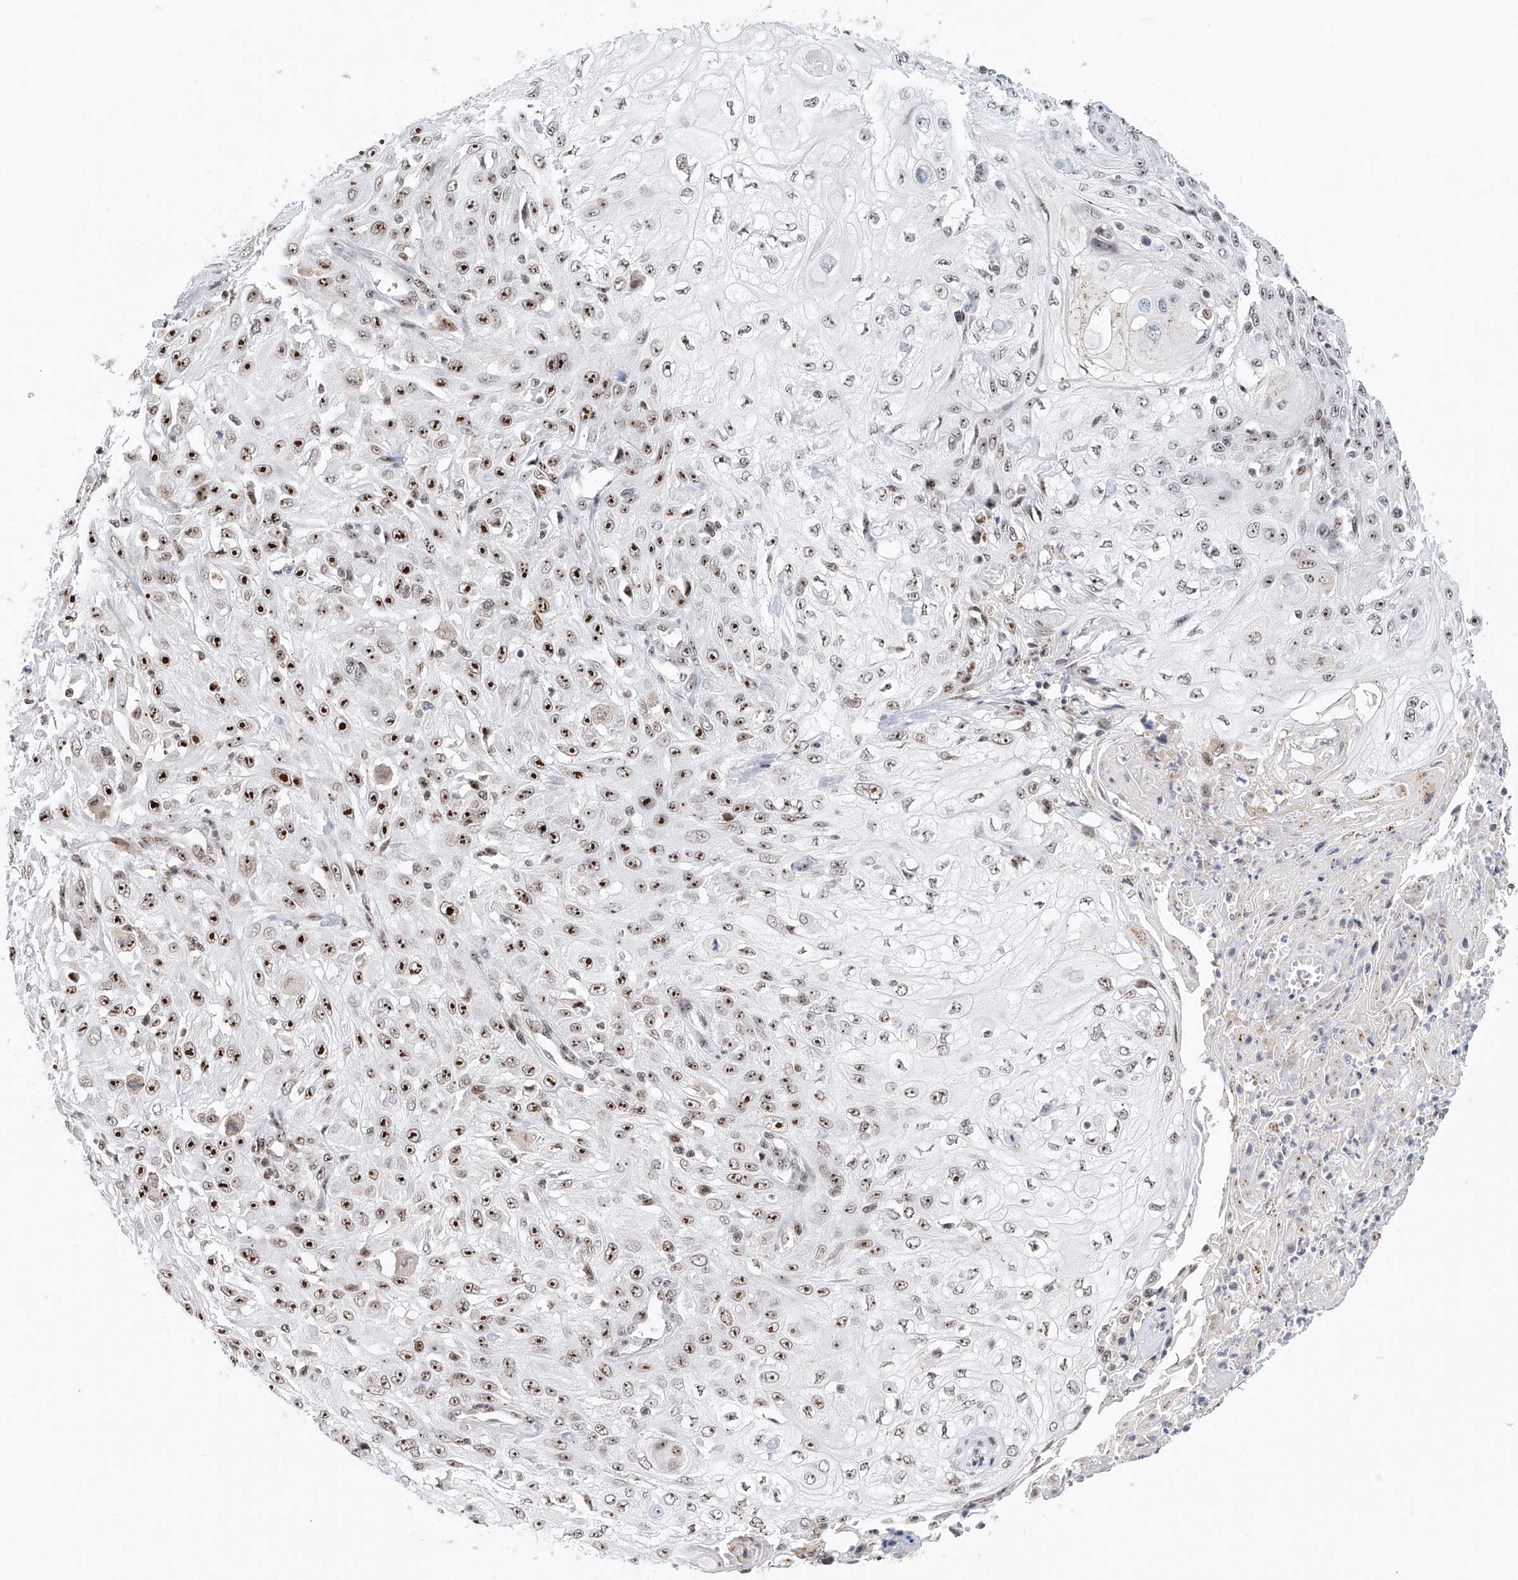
{"staining": {"intensity": "strong", "quantity": ">75%", "location": "nuclear"}, "tissue": "skin cancer", "cell_type": "Tumor cells", "image_type": "cancer", "snomed": [{"axis": "morphology", "description": "Squamous cell carcinoma, NOS"}, {"axis": "morphology", "description": "Squamous cell carcinoma, metastatic, NOS"}, {"axis": "topography", "description": "Skin"}, {"axis": "topography", "description": "Lymph node"}], "caption": "Strong nuclear expression is present in approximately >75% of tumor cells in skin metastatic squamous cell carcinoma.", "gene": "PRUNE2", "patient": {"sex": "male", "age": 75}}